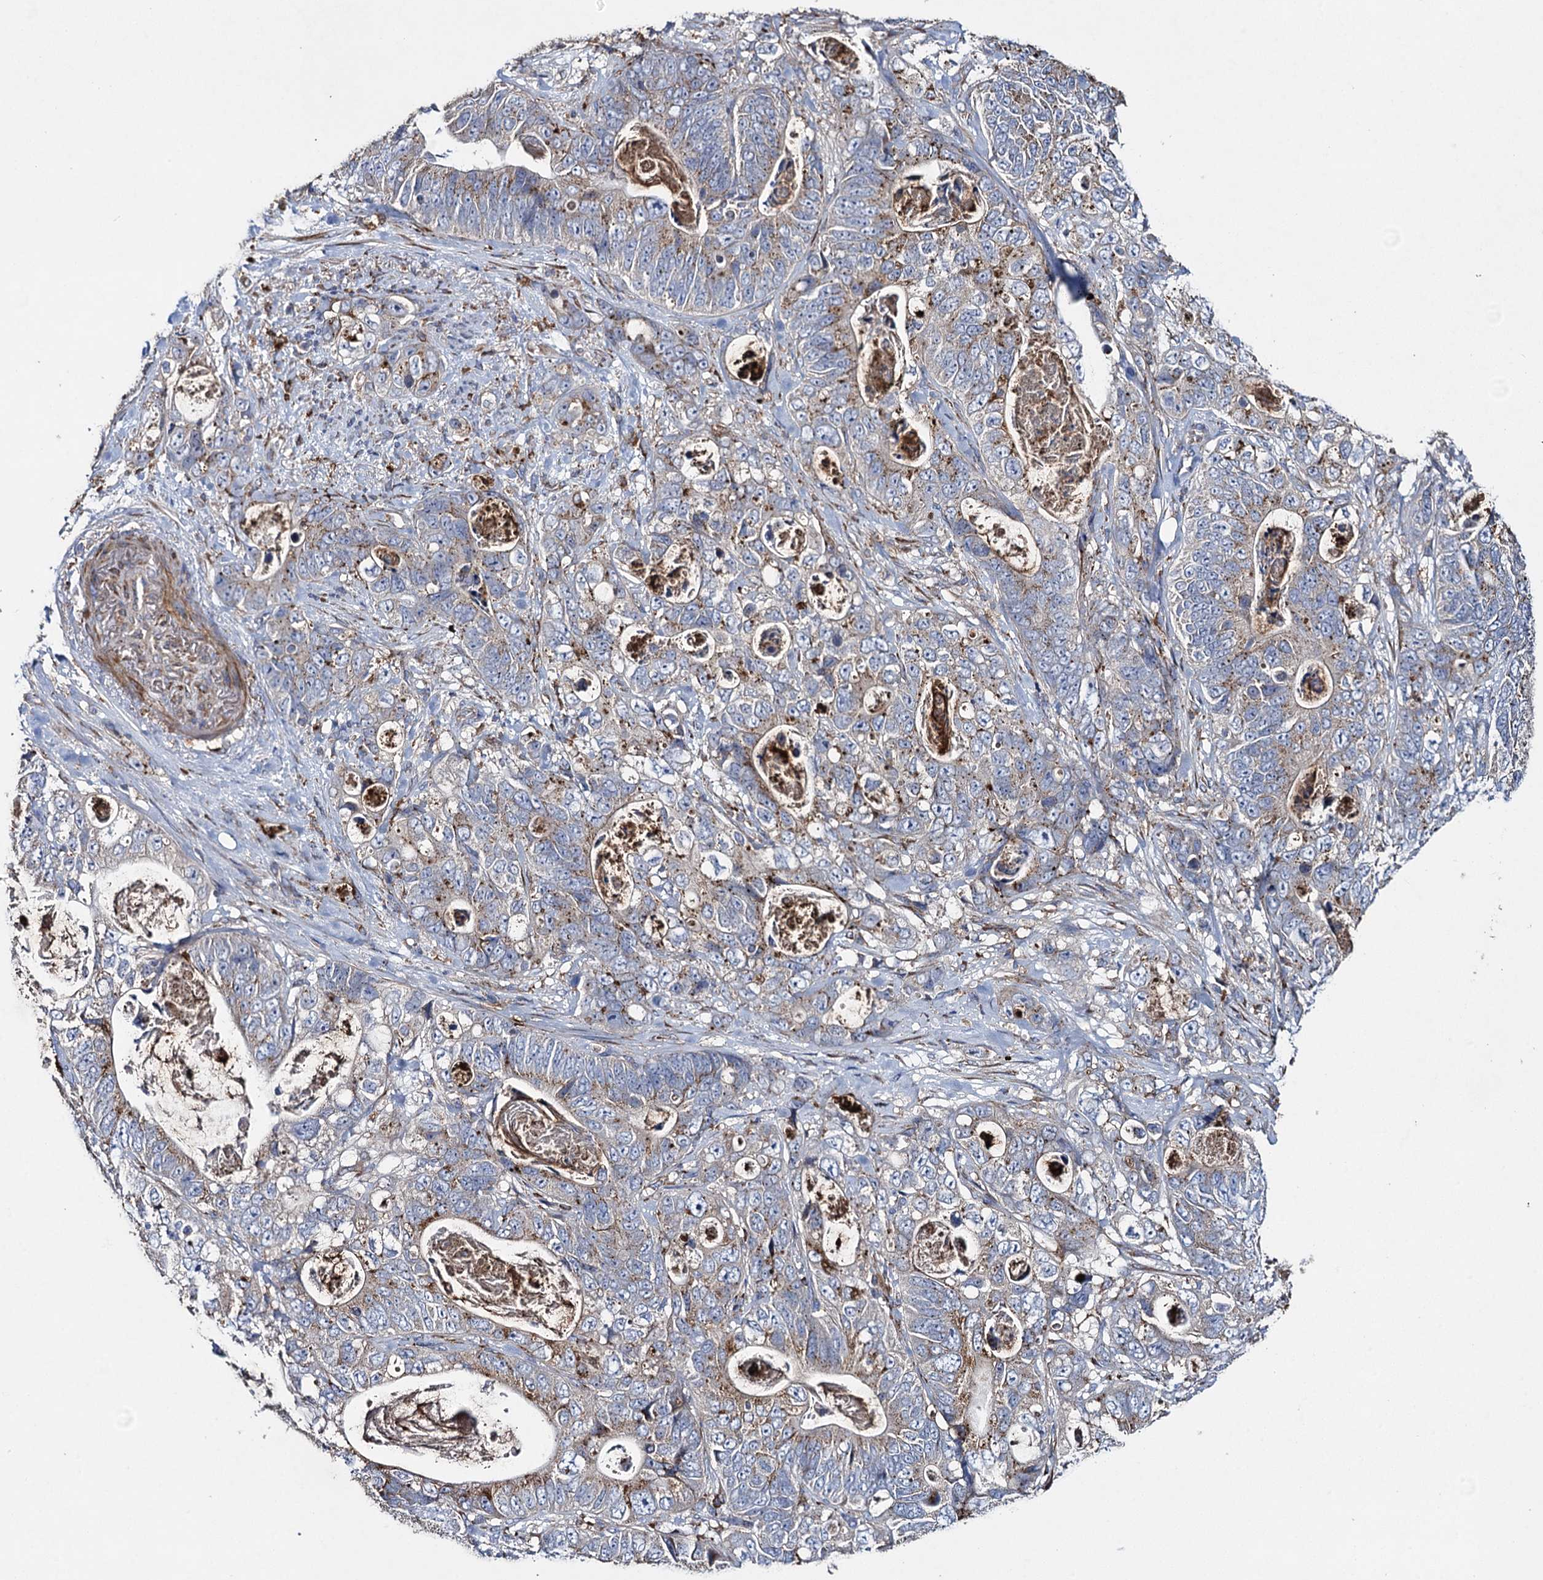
{"staining": {"intensity": "weak", "quantity": "25%-75%", "location": "cytoplasmic/membranous"}, "tissue": "stomach cancer", "cell_type": "Tumor cells", "image_type": "cancer", "snomed": [{"axis": "morphology", "description": "Normal tissue, NOS"}, {"axis": "morphology", "description": "Adenocarcinoma, NOS"}, {"axis": "topography", "description": "Stomach"}], "caption": "Immunohistochemistry histopathology image of neoplastic tissue: adenocarcinoma (stomach) stained using immunohistochemistry (IHC) demonstrates low levels of weak protein expression localized specifically in the cytoplasmic/membranous of tumor cells, appearing as a cytoplasmic/membranous brown color.", "gene": "TXNDC11", "patient": {"sex": "female", "age": 89}}